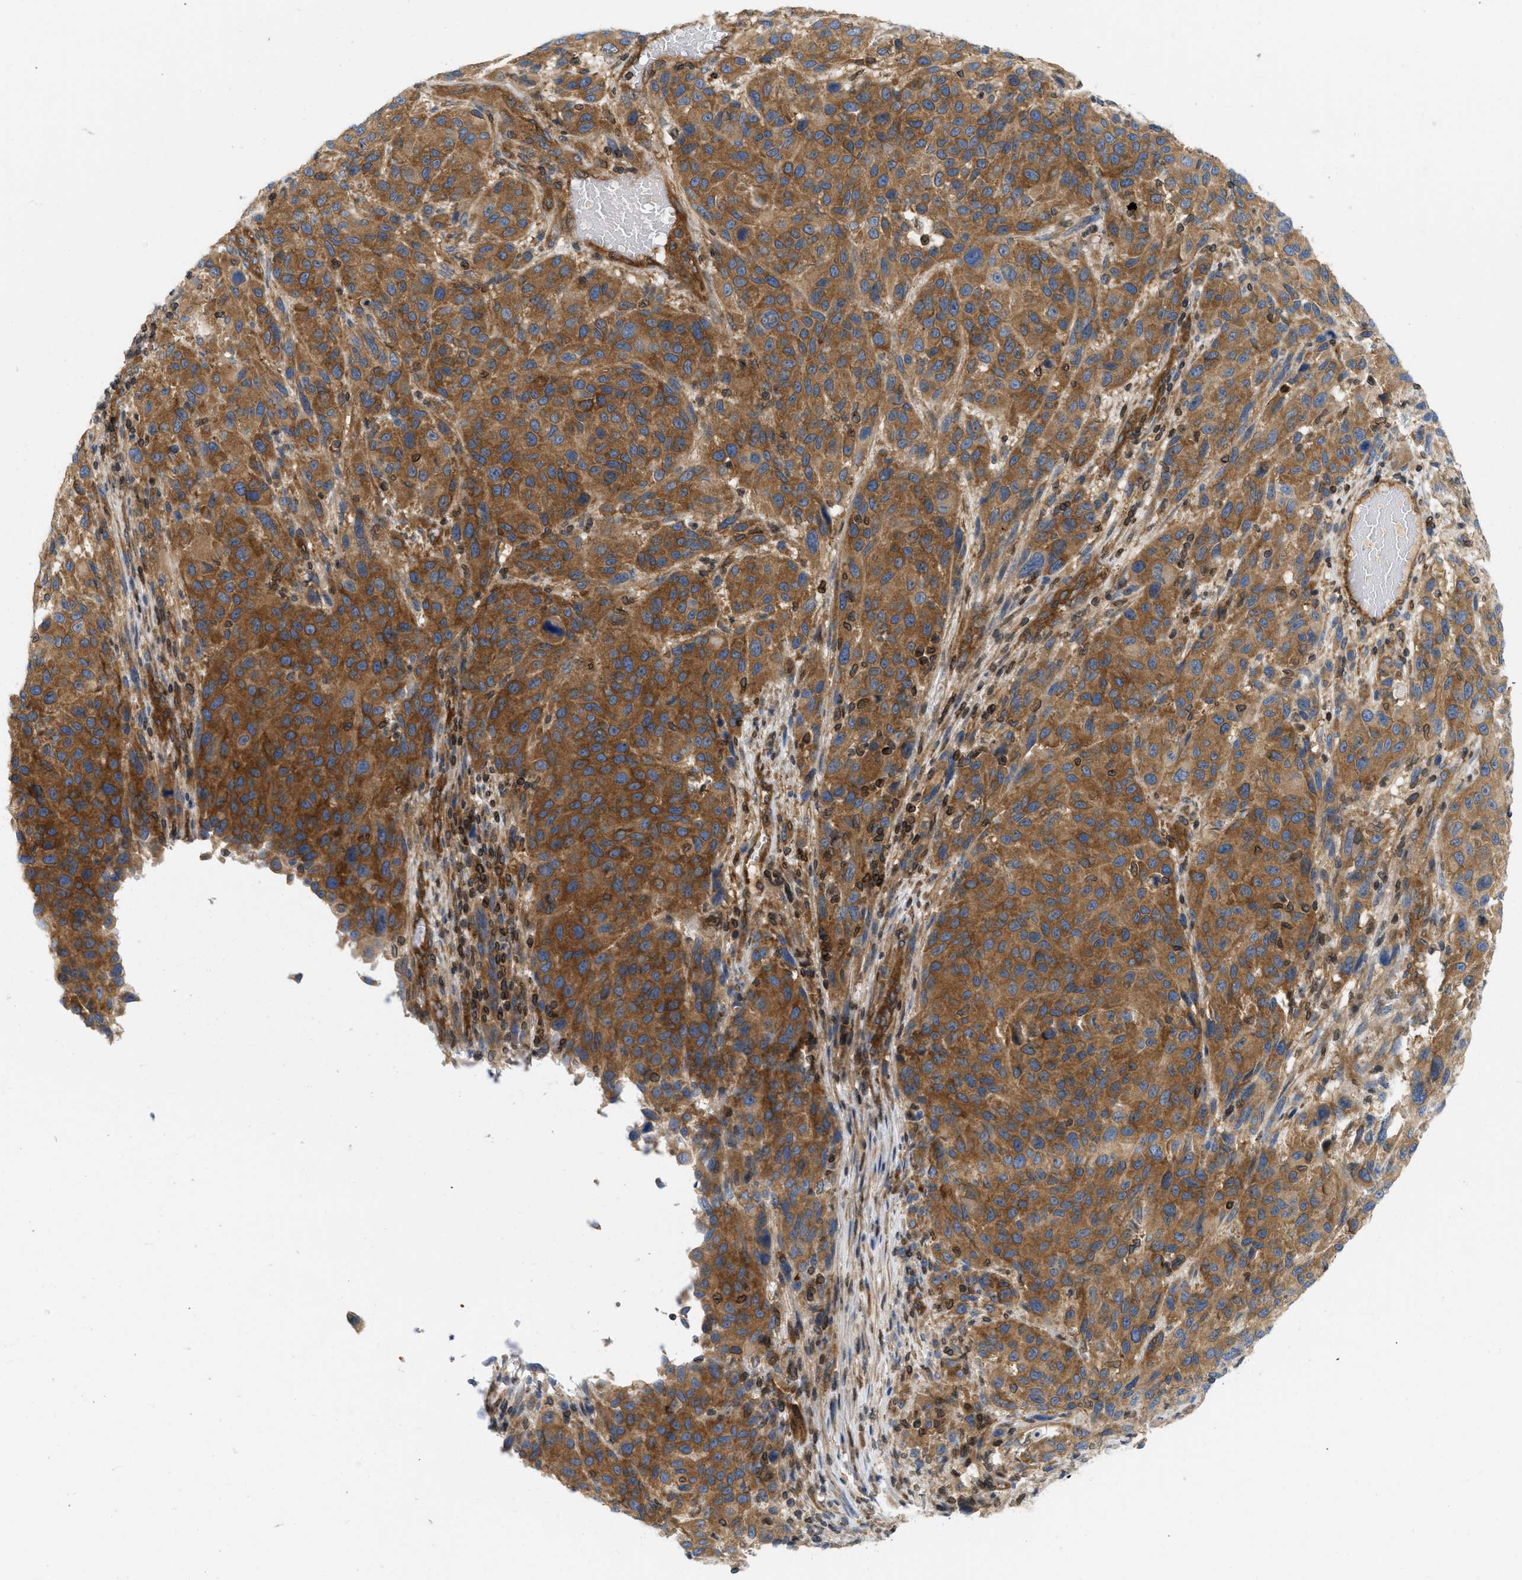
{"staining": {"intensity": "strong", "quantity": ">75%", "location": "cytoplasmic/membranous"}, "tissue": "melanoma", "cell_type": "Tumor cells", "image_type": "cancer", "snomed": [{"axis": "morphology", "description": "Malignant melanoma, Metastatic site"}, {"axis": "topography", "description": "Lymph node"}], "caption": "A brown stain shows strong cytoplasmic/membranous staining of a protein in malignant melanoma (metastatic site) tumor cells.", "gene": "STRN", "patient": {"sex": "male", "age": 61}}